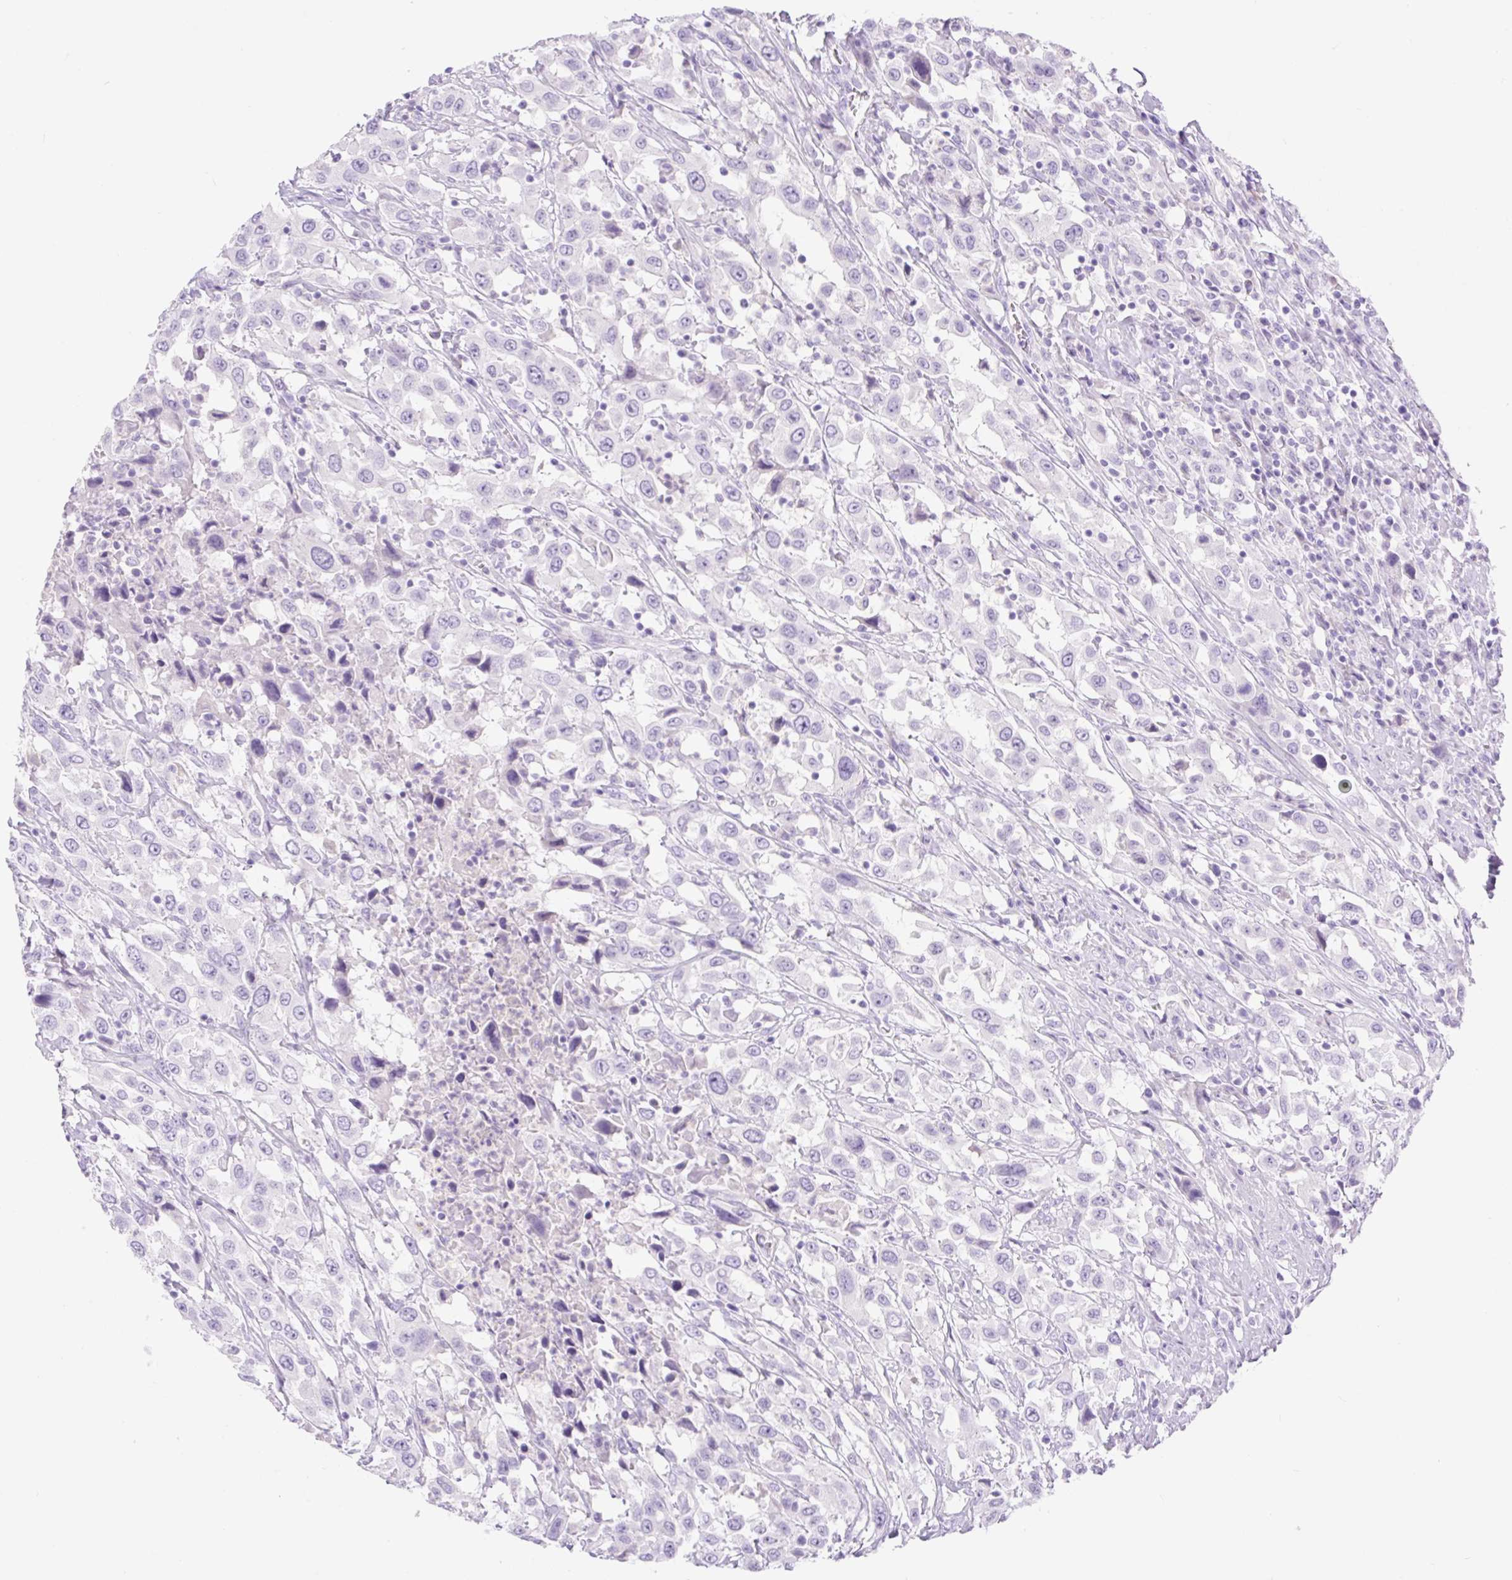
{"staining": {"intensity": "negative", "quantity": "none", "location": "none"}, "tissue": "urothelial cancer", "cell_type": "Tumor cells", "image_type": "cancer", "snomed": [{"axis": "morphology", "description": "Urothelial carcinoma, High grade"}, {"axis": "topography", "description": "Urinary bladder"}], "caption": "High magnification brightfield microscopy of urothelial carcinoma (high-grade) stained with DAB (3,3'-diaminobenzidine) (brown) and counterstained with hematoxylin (blue): tumor cells show no significant positivity.", "gene": "SLC25A40", "patient": {"sex": "male", "age": 61}}